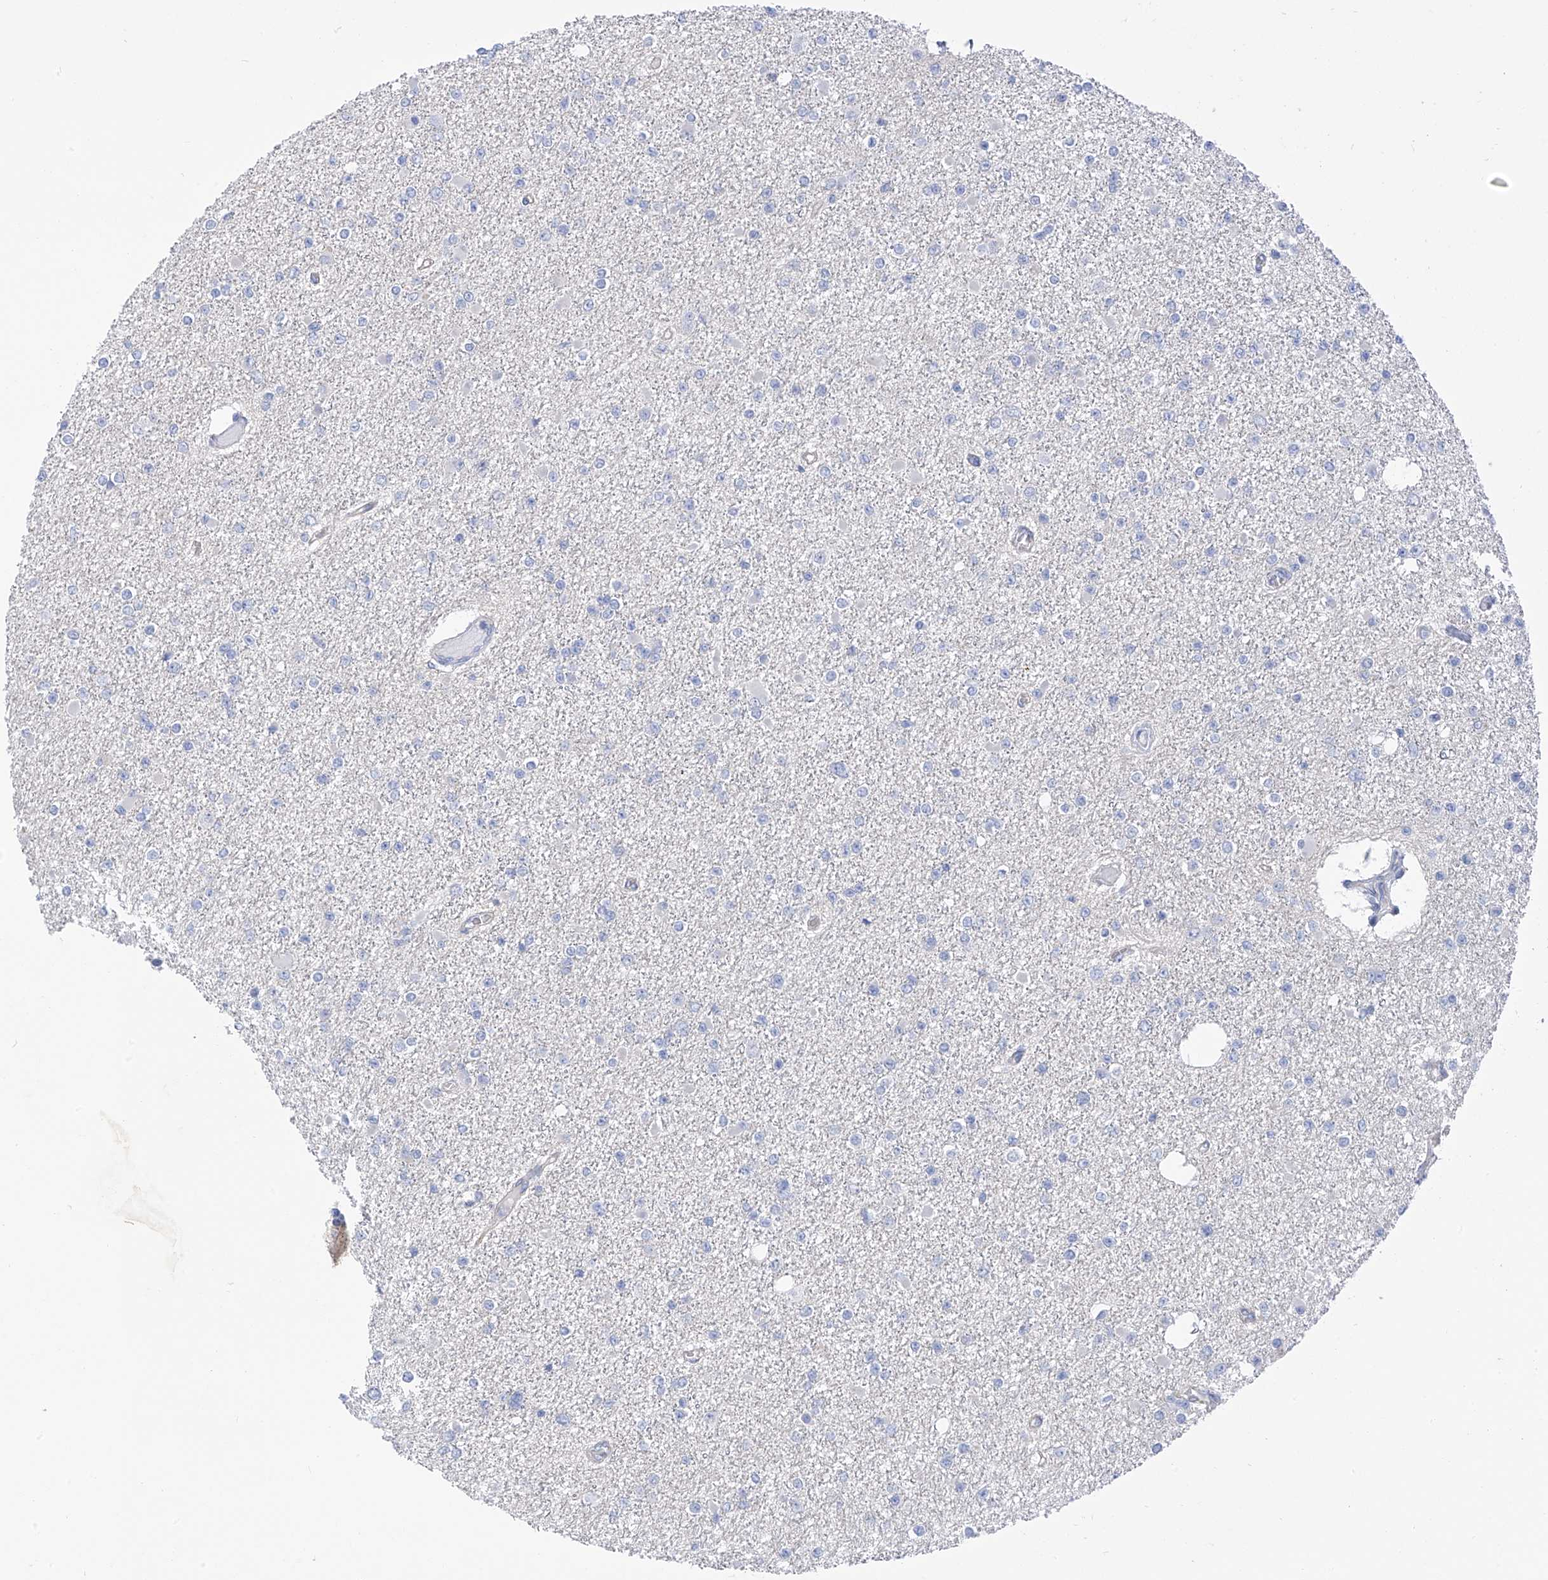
{"staining": {"intensity": "negative", "quantity": "none", "location": "none"}, "tissue": "glioma", "cell_type": "Tumor cells", "image_type": "cancer", "snomed": [{"axis": "morphology", "description": "Glioma, malignant, Low grade"}, {"axis": "topography", "description": "Brain"}], "caption": "IHC of glioma reveals no expression in tumor cells.", "gene": "PIK3C2B", "patient": {"sex": "female", "age": 22}}